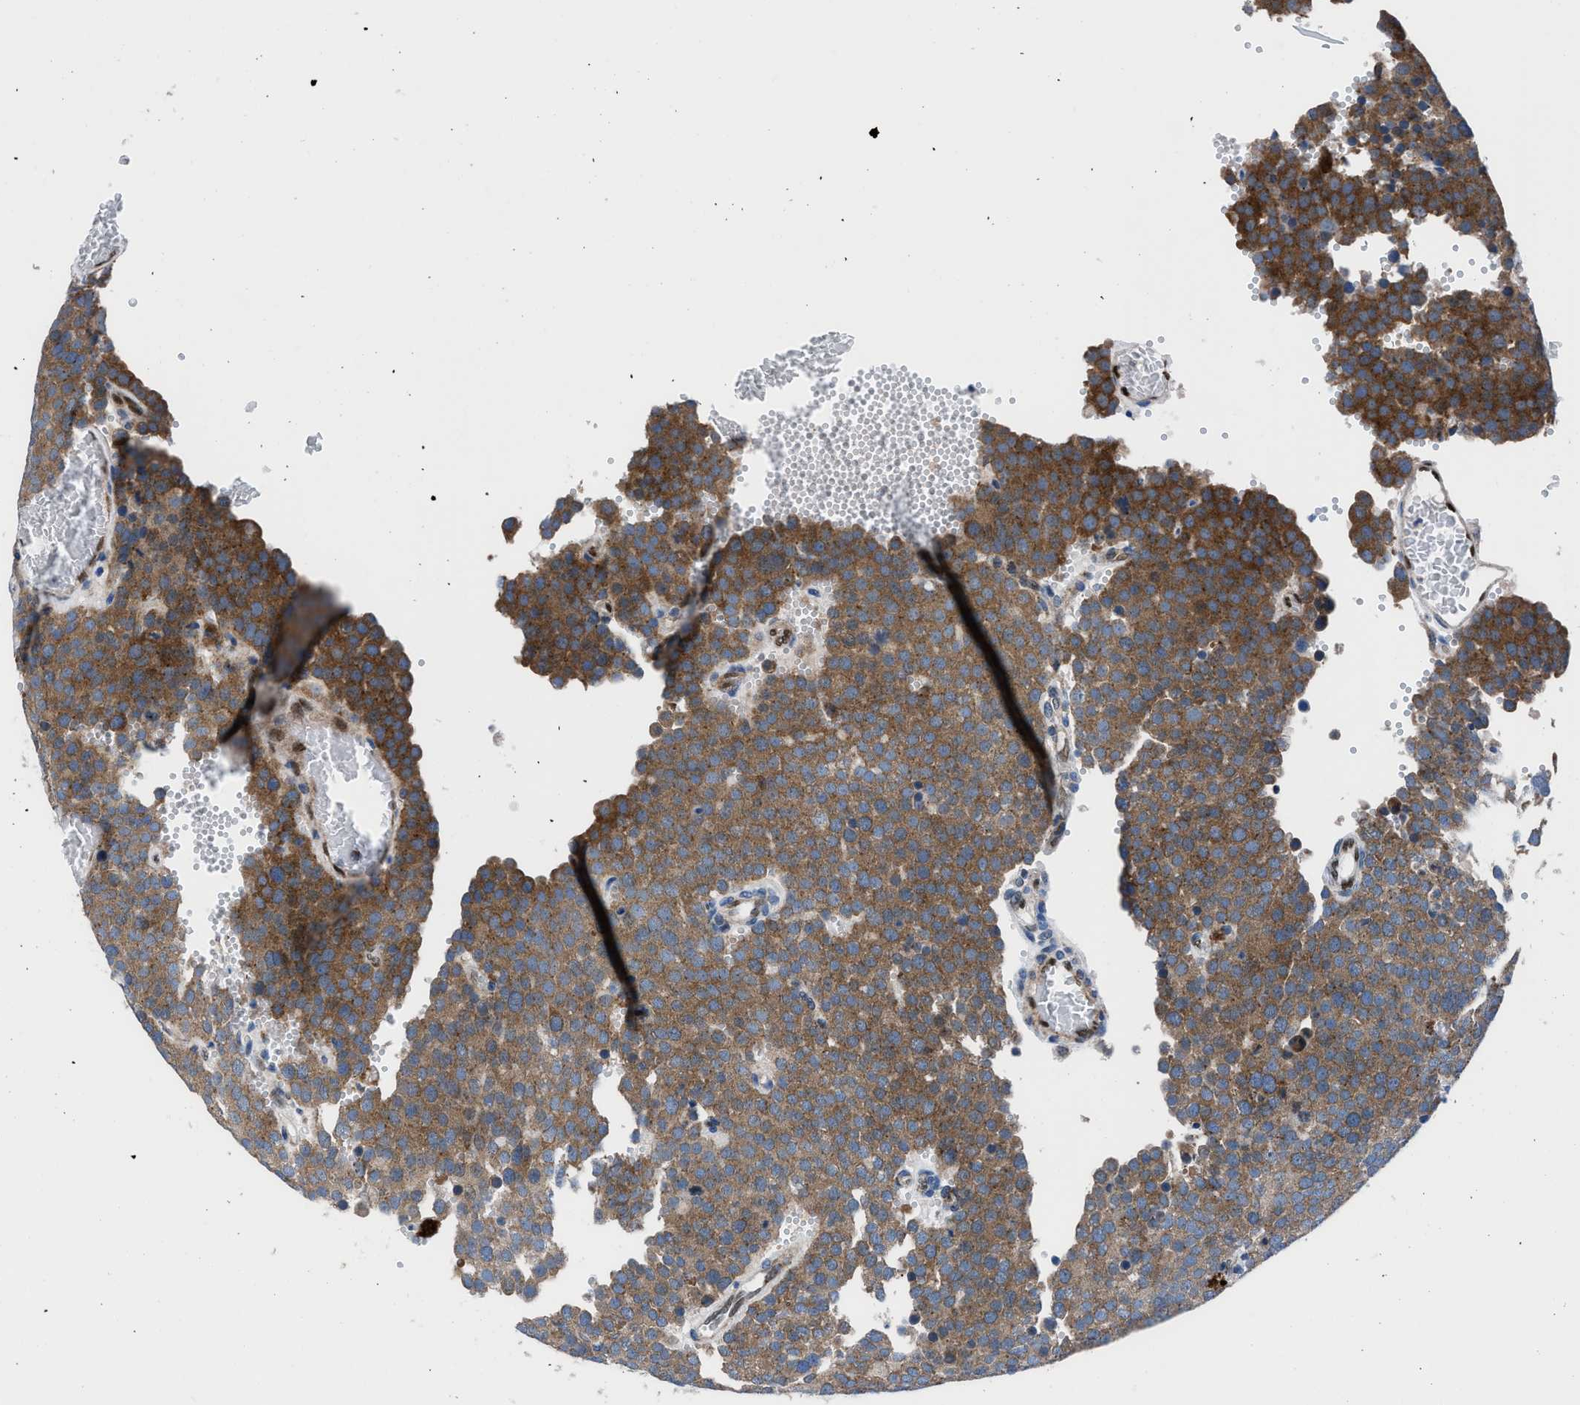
{"staining": {"intensity": "moderate", "quantity": ">75%", "location": "cytoplasmic/membranous"}, "tissue": "testis cancer", "cell_type": "Tumor cells", "image_type": "cancer", "snomed": [{"axis": "morphology", "description": "Normal tissue, NOS"}, {"axis": "morphology", "description": "Seminoma, NOS"}, {"axis": "topography", "description": "Testis"}], "caption": "This micrograph displays immunohistochemistry staining of testis seminoma, with medium moderate cytoplasmic/membranous staining in about >75% of tumor cells.", "gene": "LMO2", "patient": {"sex": "male", "age": 71}}